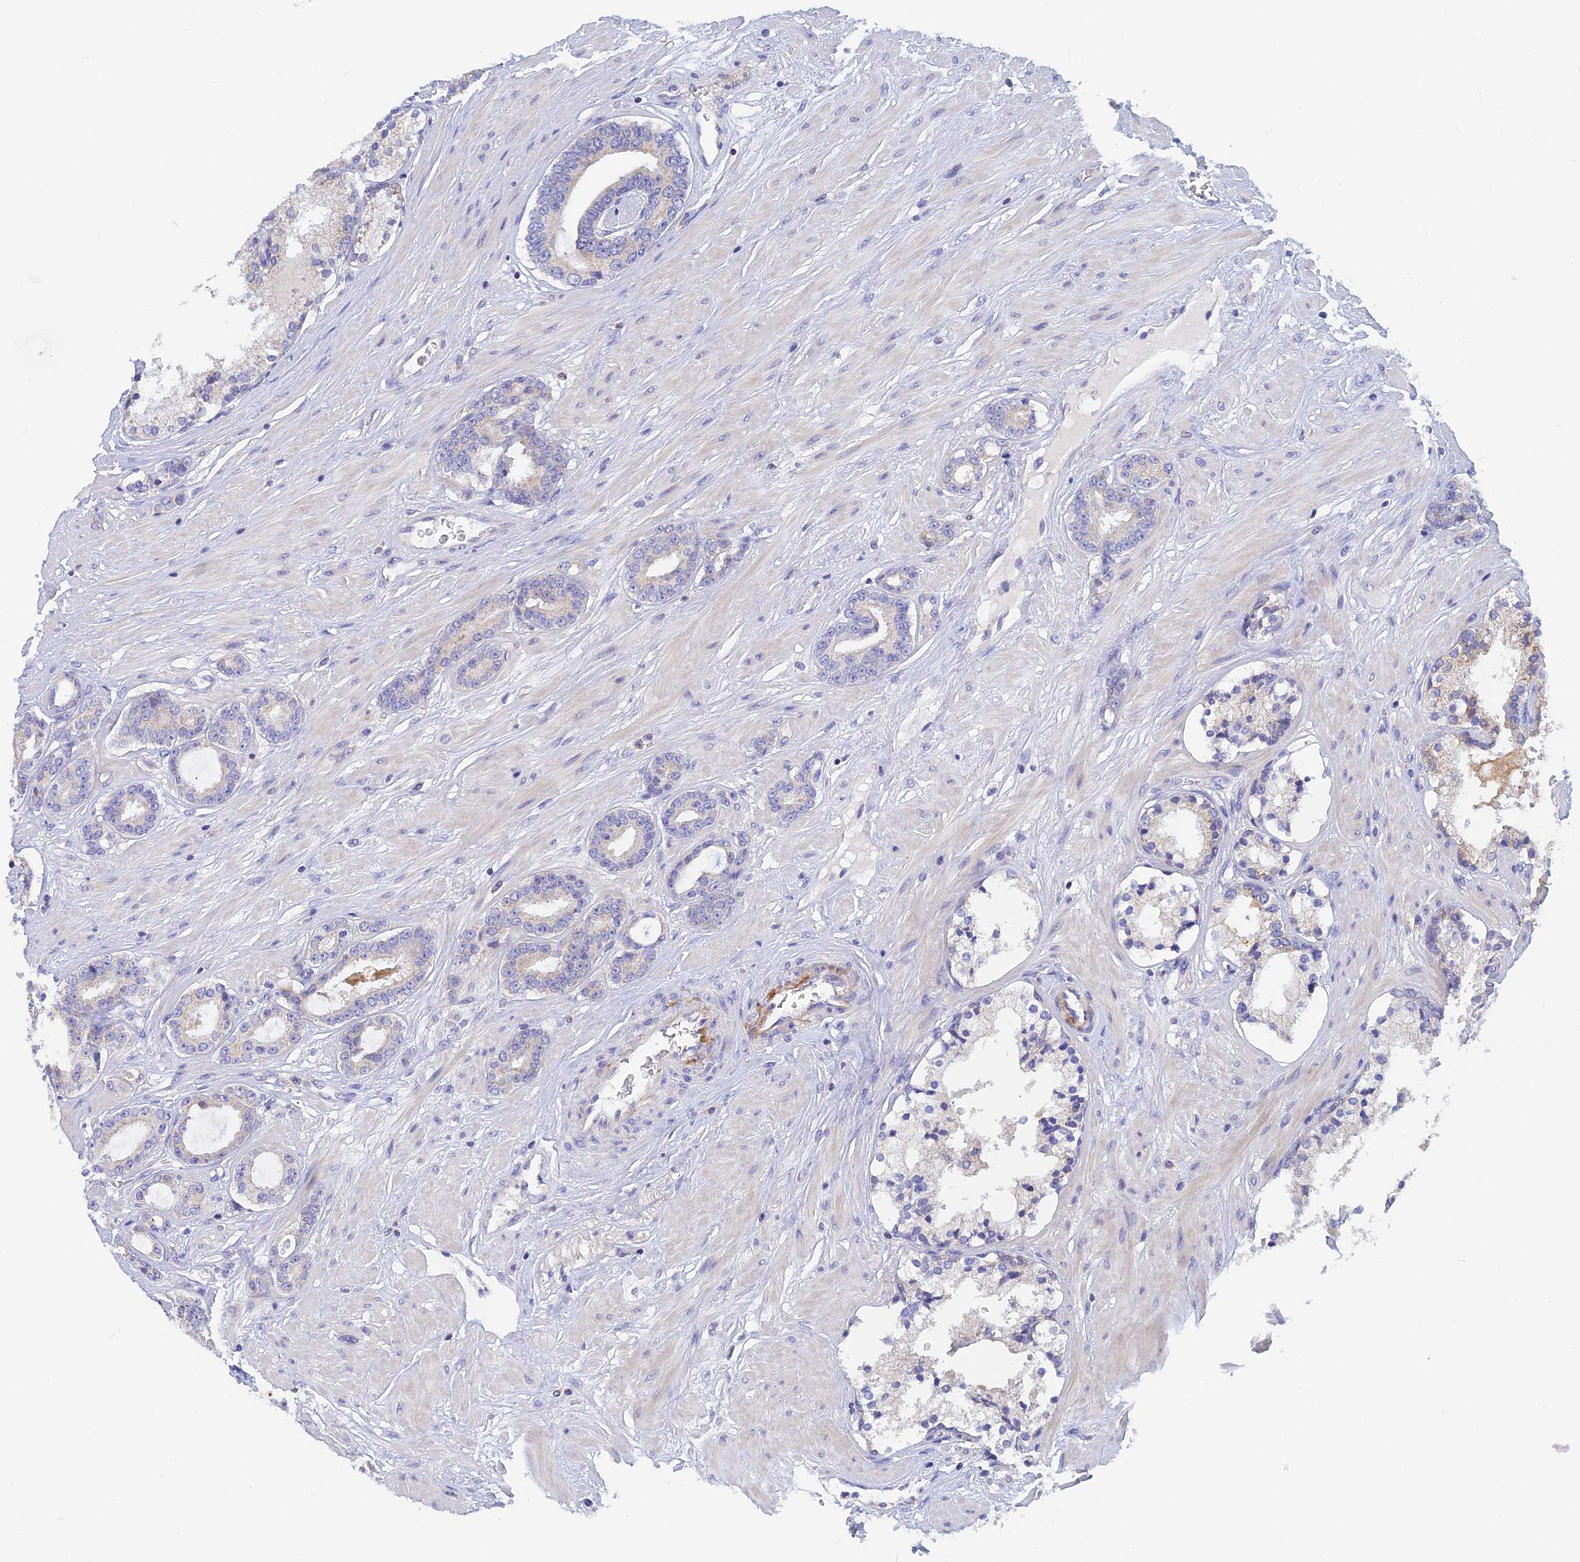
{"staining": {"intensity": "negative", "quantity": "none", "location": "none"}, "tissue": "prostate cancer", "cell_type": "Tumor cells", "image_type": "cancer", "snomed": [{"axis": "morphology", "description": "Adenocarcinoma, High grade"}, {"axis": "topography", "description": "Prostate"}], "caption": "This image is of prostate cancer (high-grade adenocarcinoma) stained with immunohistochemistry (IHC) to label a protein in brown with the nuclei are counter-stained blue. There is no positivity in tumor cells.", "gene": "CACNA1B", "patient": {"sex": "male", "age": 58}}